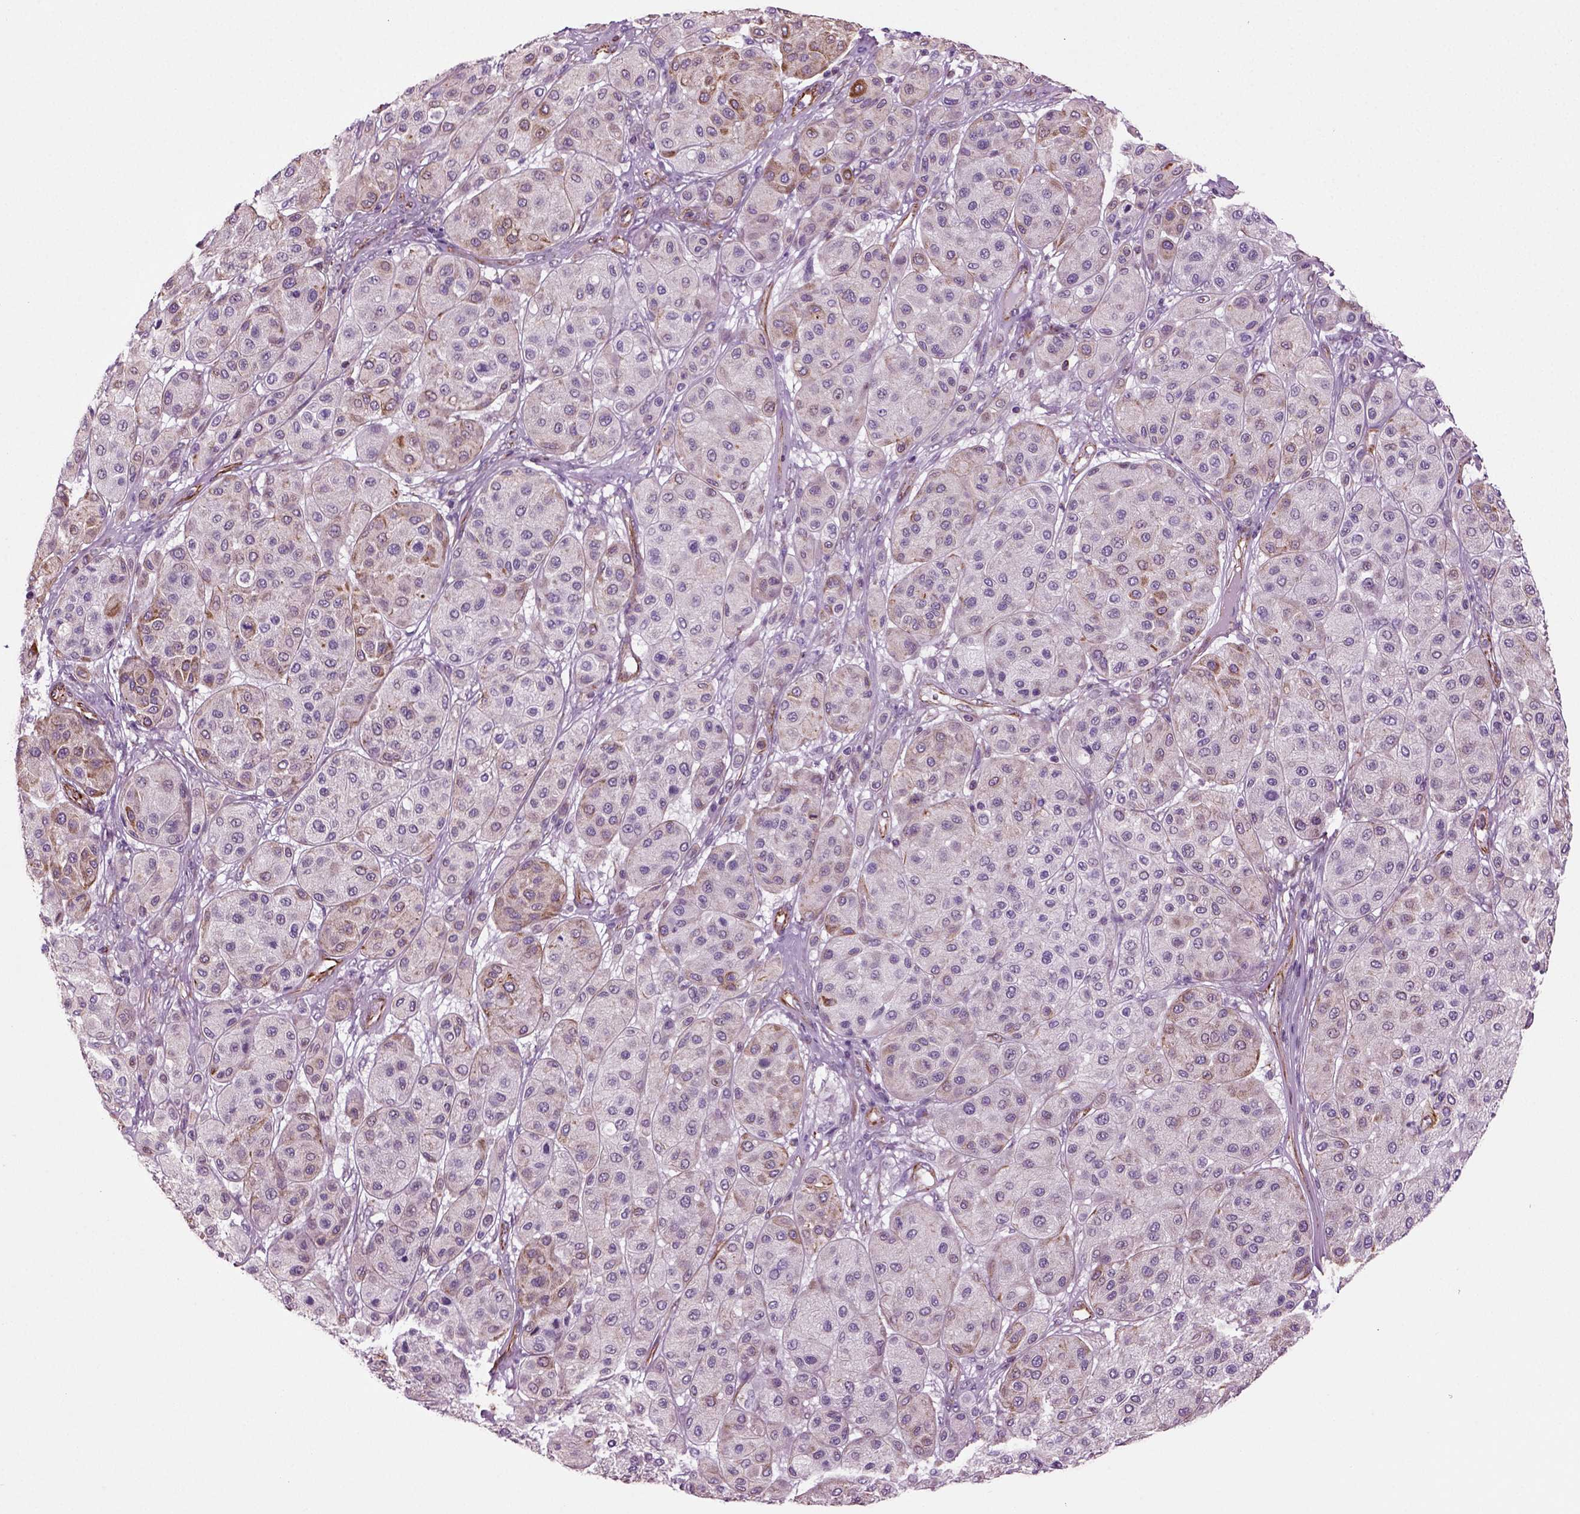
{"staining": {"intensity": "strong", "quantity": "<25%", "location": "cytoplasmic/membranous"}, "tissue": "melanoma", "cell_type": "Tumor cells", "image_type": "cancer", "snomed": [{"axis": "morphology", "description": "Malignant melanoma, Metastatic site"}, {"axis": "topography", "description": "Smooth muscle"}], "caption": "IHC of melanoma demonstrates medium levels of strong cytoplasmic/membranous positivity in about <25% of tumor cells.", "gene": "ACER3", "patient": {"sex": "male", "age": 41}}